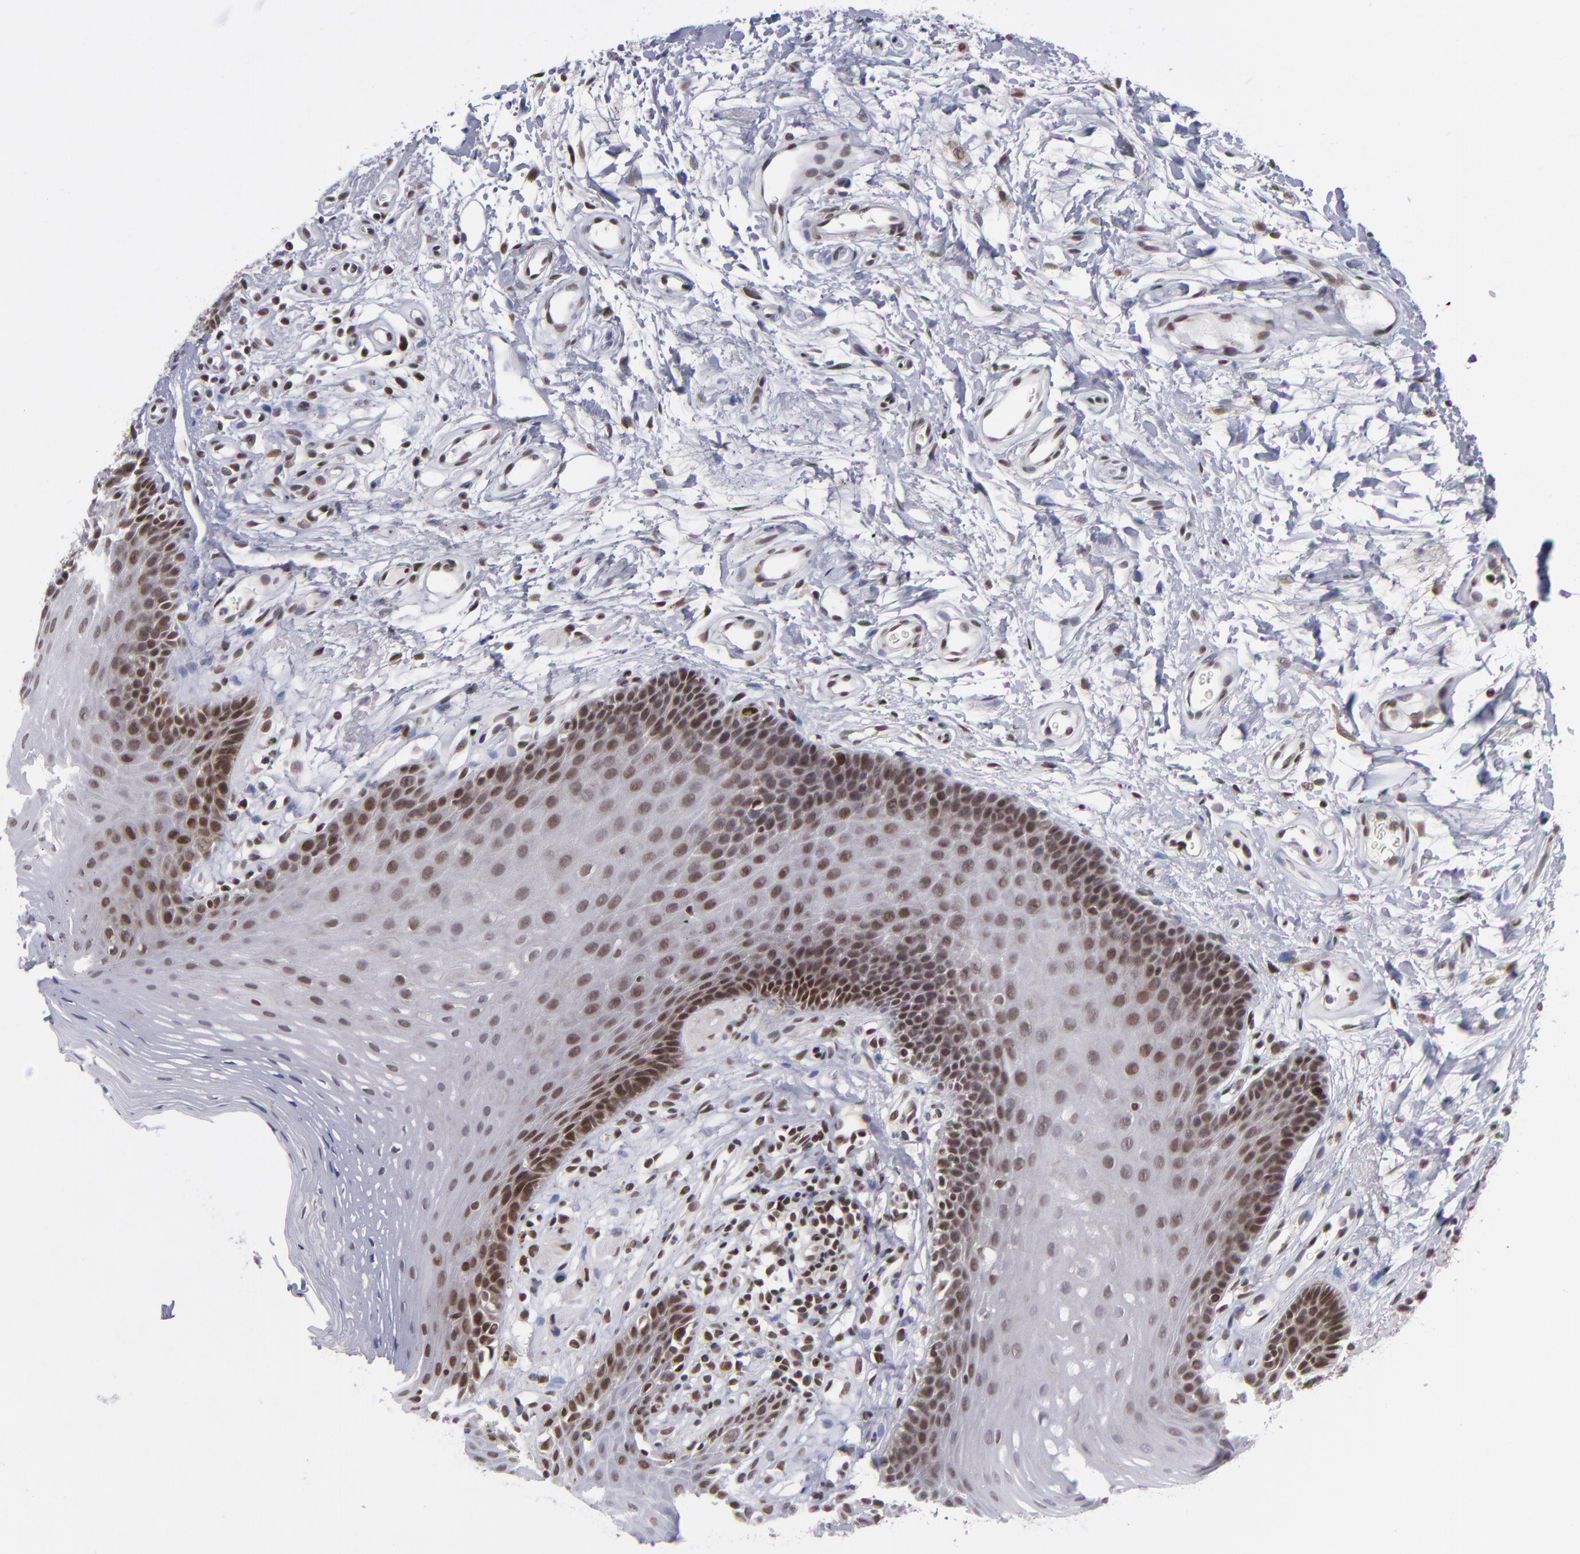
{"staining": {"intensity": "moderate", "quantity": ">75%", "location": "nuclear"}, "tissue": "oral mucosa", "cell_type": "Squamous epithelial cells", "image_type": "normal", "snomed": [{"axis": "morphology", "description": "Normal tissue, NOS"}, {"axis": "topography", "description": "Oral tissue"}], "caption": "Protein staining shows moderate nuclear staining in about >75% of squamous epithelial cells in unremarkable oral mucosa. The protein is shown in brown color, while the nuclei are stained blue.", "gene": "MLLT3", "patient": {"sex": "male", "age": 62}}